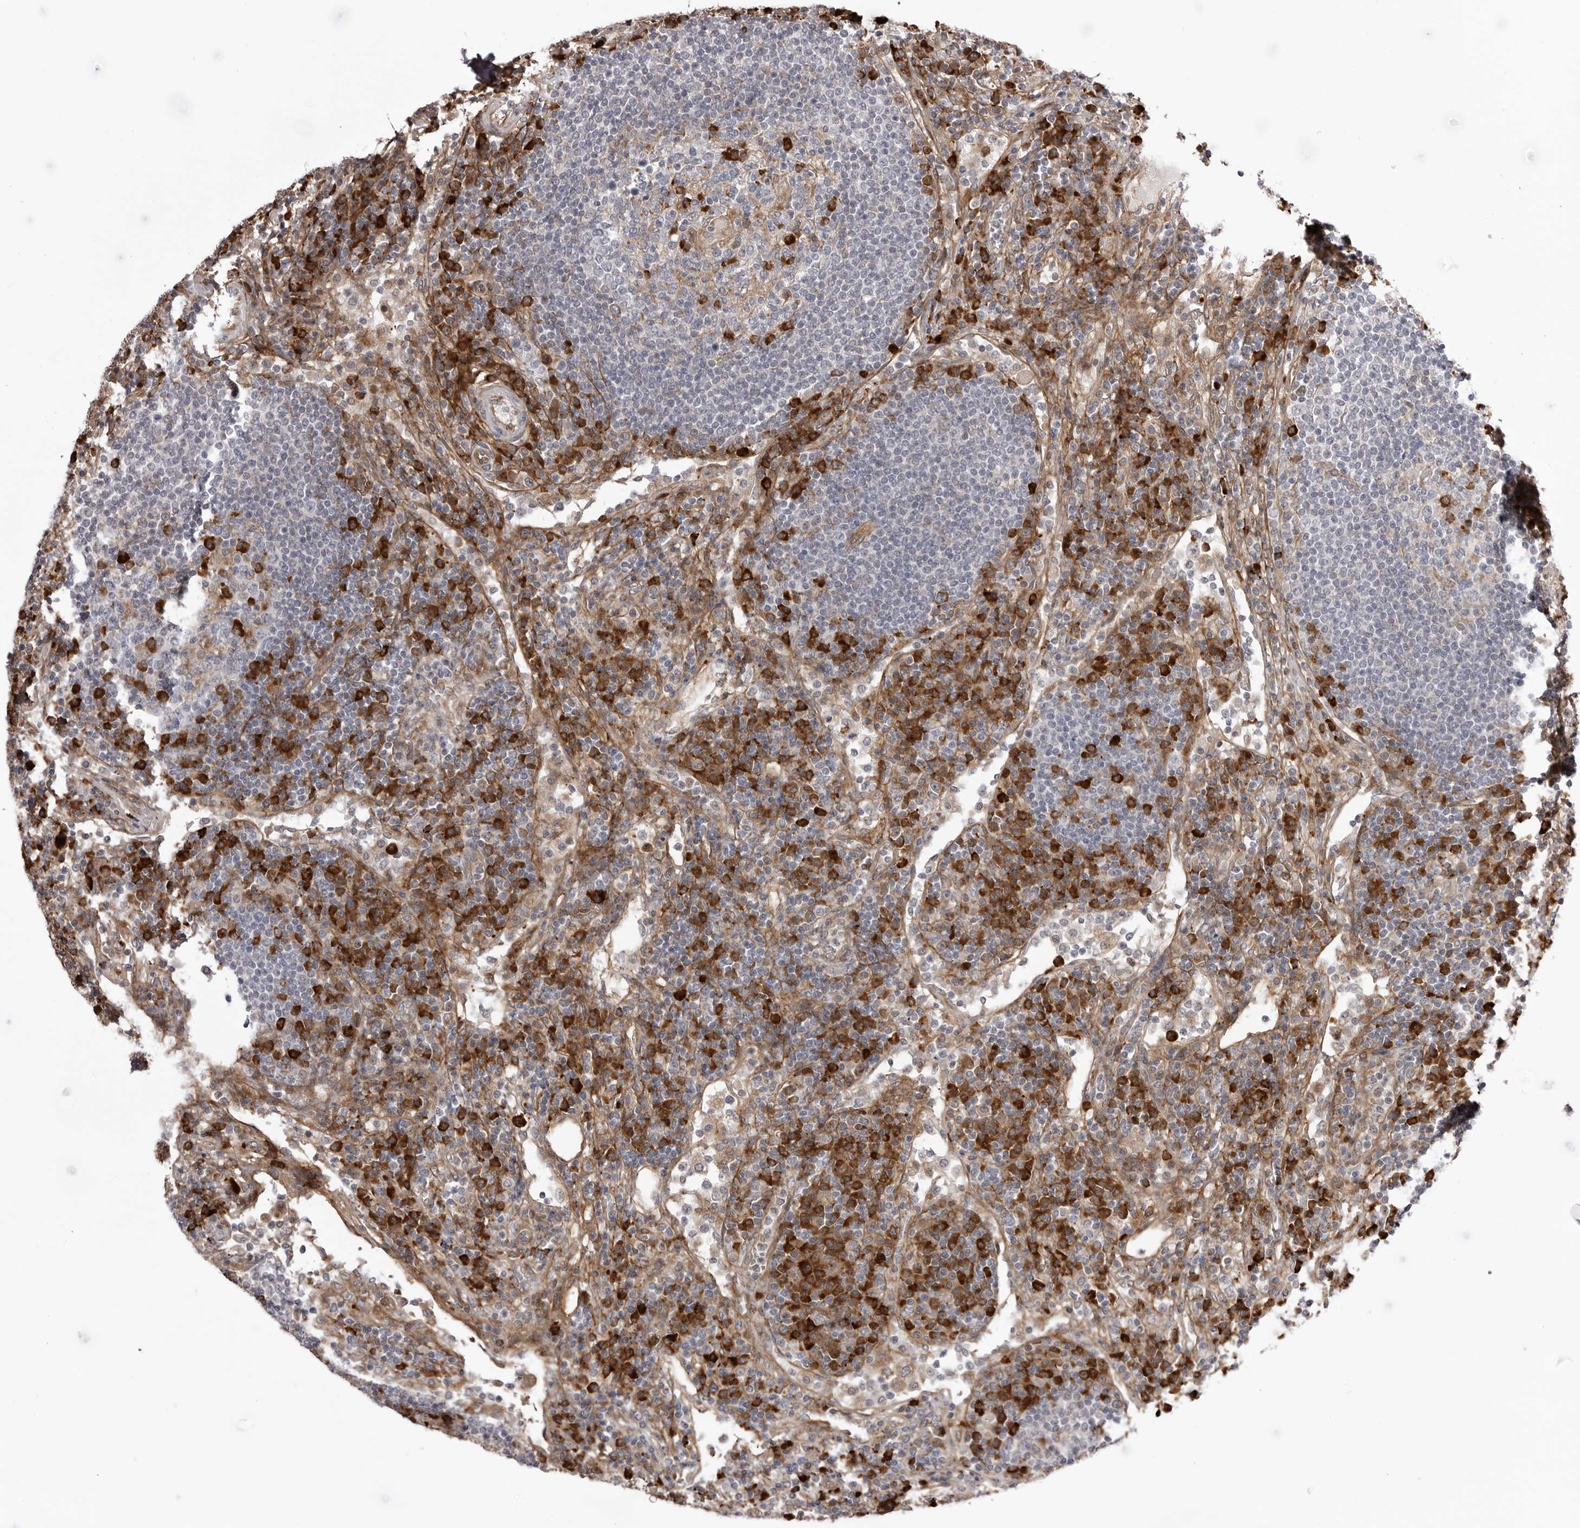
{"staining": {"intensity": "strong", "quantity": "<25%", "location": "cytoplasmic/membranous"}, "tissue": "lymph node", "cell_type": "Germinal center cells", "image_type": "normal", "snomed": [{"axis": "morphology", "description": "Normal tissue, NOS"}, {"axis": "topography", "description": "Lymph node"}], "caption": "Protein staining by immunohistochemistry (IHC) demonstrates strong cytoplasmic/membranous expression in approximately <25% of germinal center cells in unremarkable lymph node.", "gene": "ARL5A", "patient": {"sex": "female", "age": 53}}